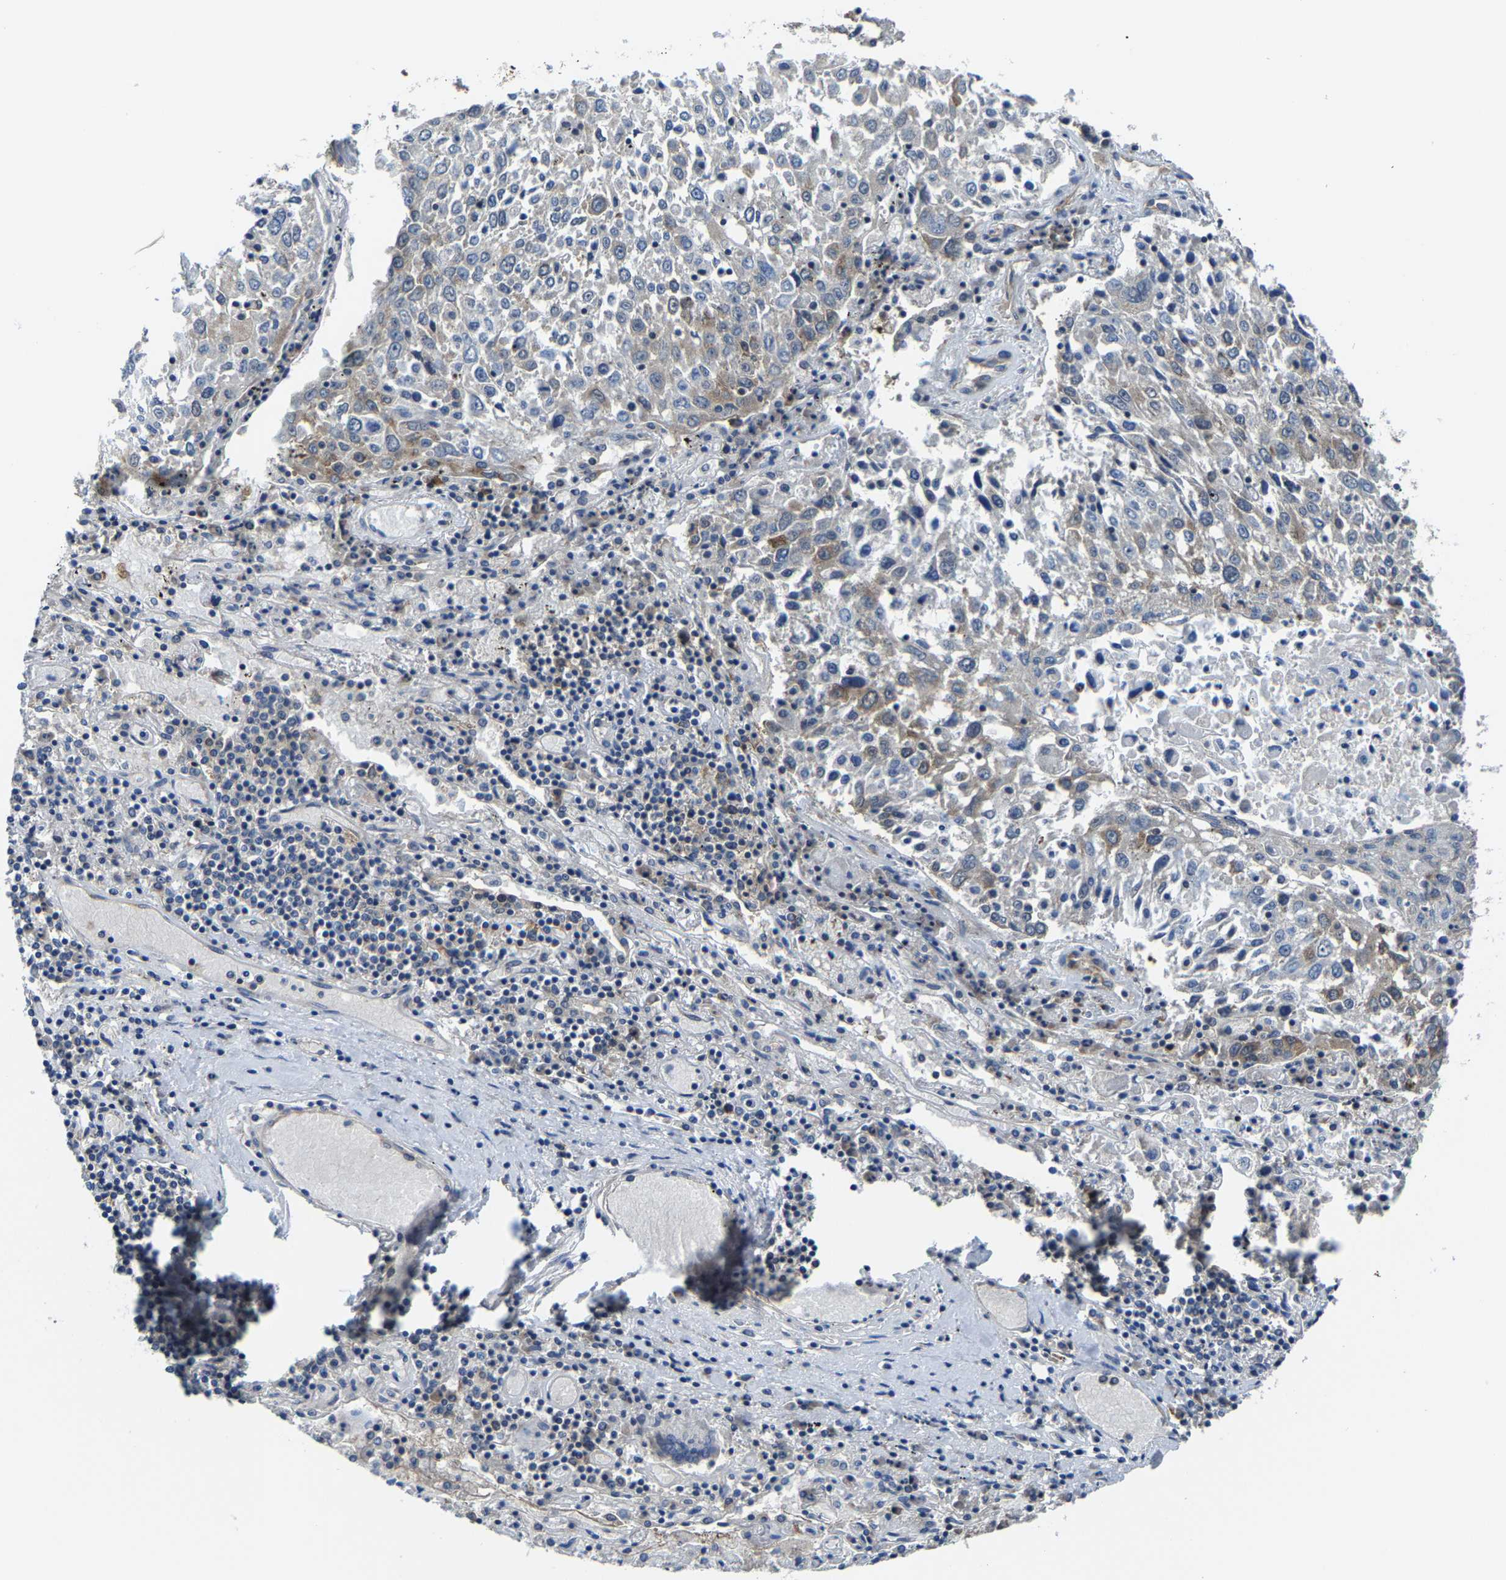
{"staining": {"intensity": "moderate", "quantity": "<25%", "location": "cytoplasmic/membranous"}, "tissue": "lung cancer", "cell_type": "Tumor cells", "image_type": "cancer", "snomed": [{"axis": "morphology", "description": "Squamous cell carcinoma, NOS"}, {"axis": "topography", "description": "Lung"}], "caption": "A histopathology image of human lung cancer (squamous cell carcinoma) stained for a protein demonstrates moderate cytoplasmic/membranous brown staining in tumor cells.", "gene": "G3BP2", "patient": {"sex": "male", "age": 65}}